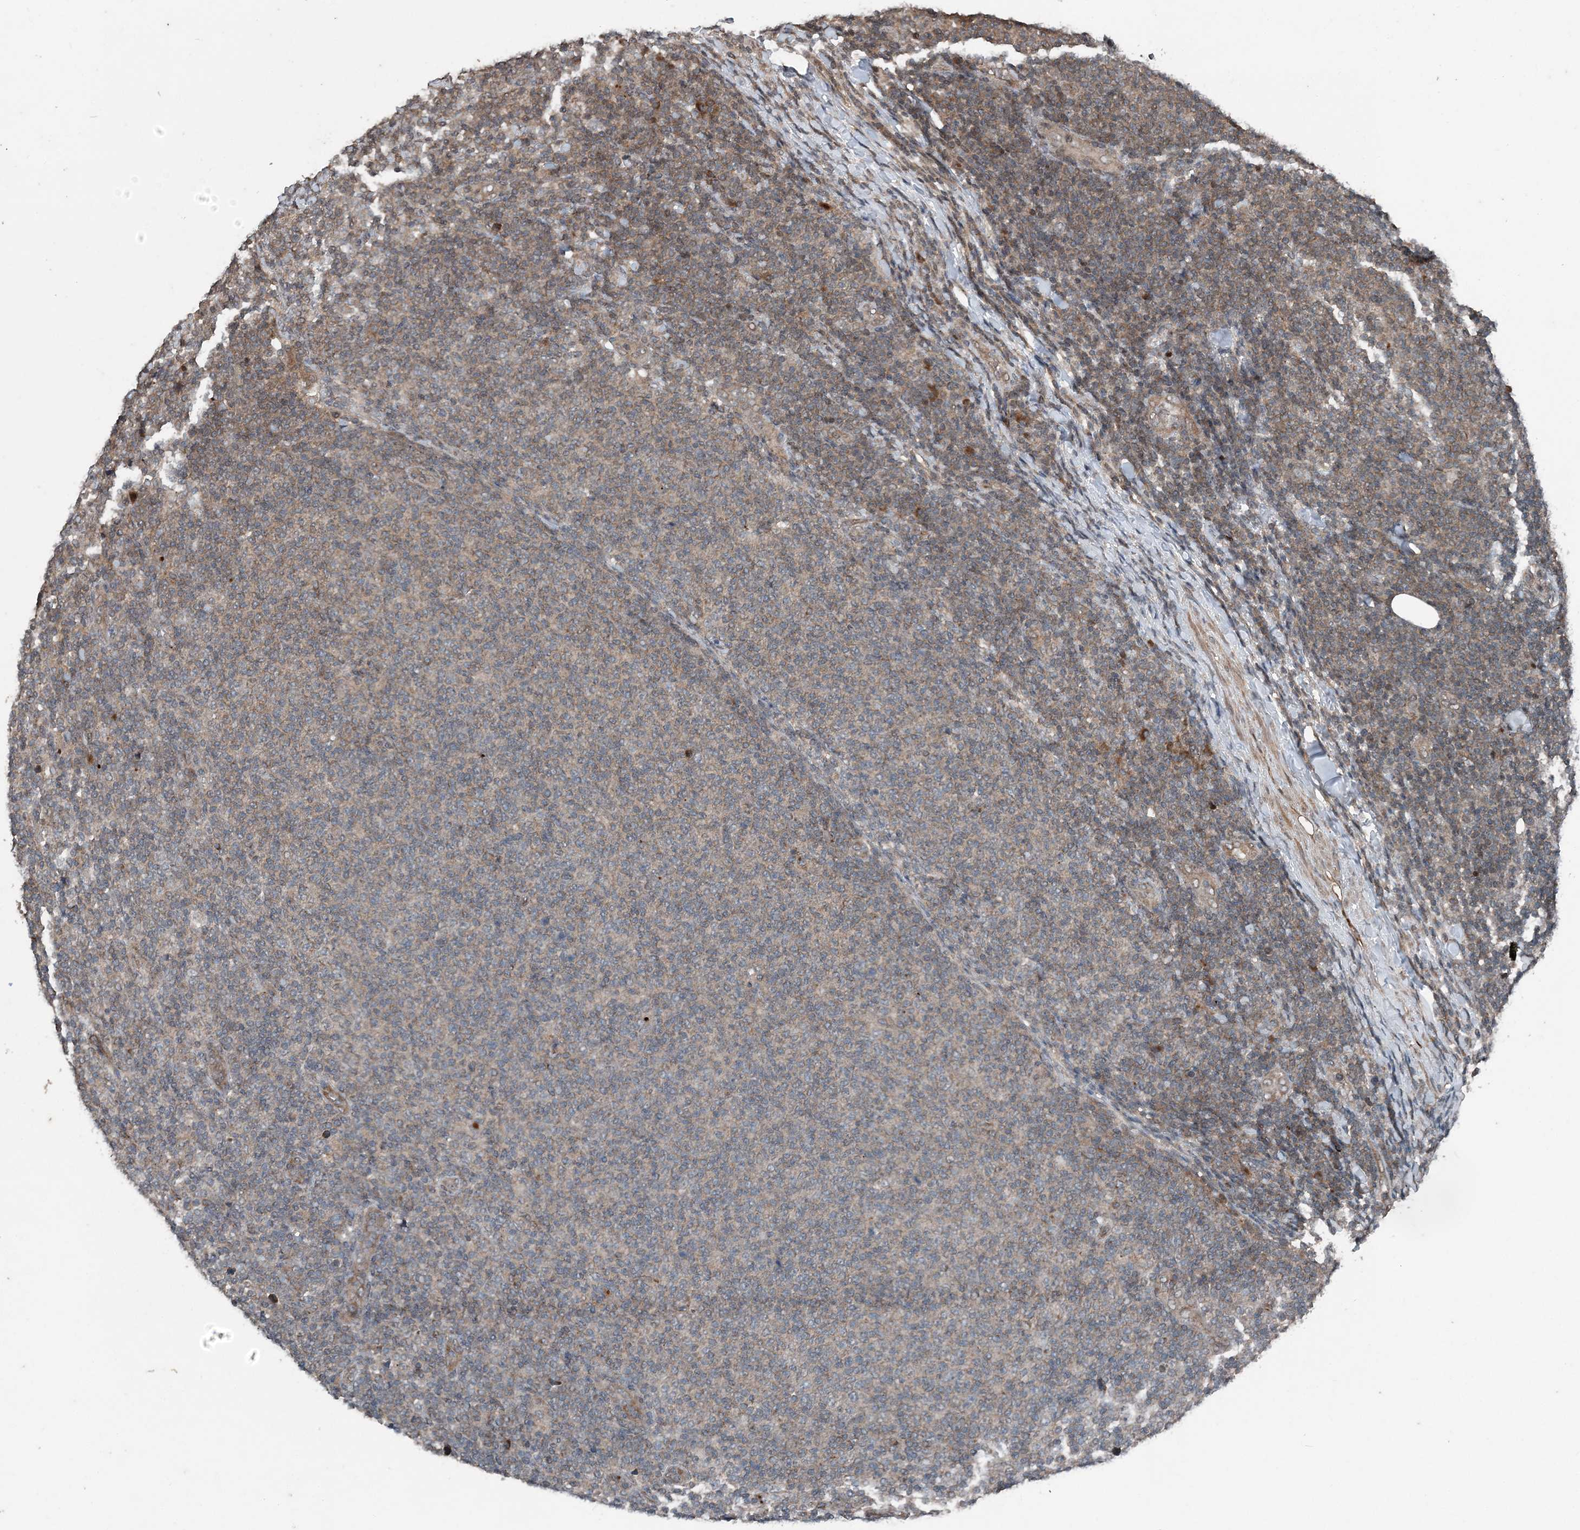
{"staining": {"intensity": "negative", "quantity": "none", "location": "none"}, "tissue": "lymphoma", "cell_type": "Tumor cells", "image_type": "cancer", "snomed": [{"axis": "morphology", "description": "Malignant lymphoma, non-Hodgkin's type, Low grade"}, {"axis": "topography", "description": "Lymph node"}], "caption": "This is an immunohistochemistry image of lymphoma. There is no expression in tumor cells.", "gene": "CFL1", "patient": {"sex": "male", "age": 66}}